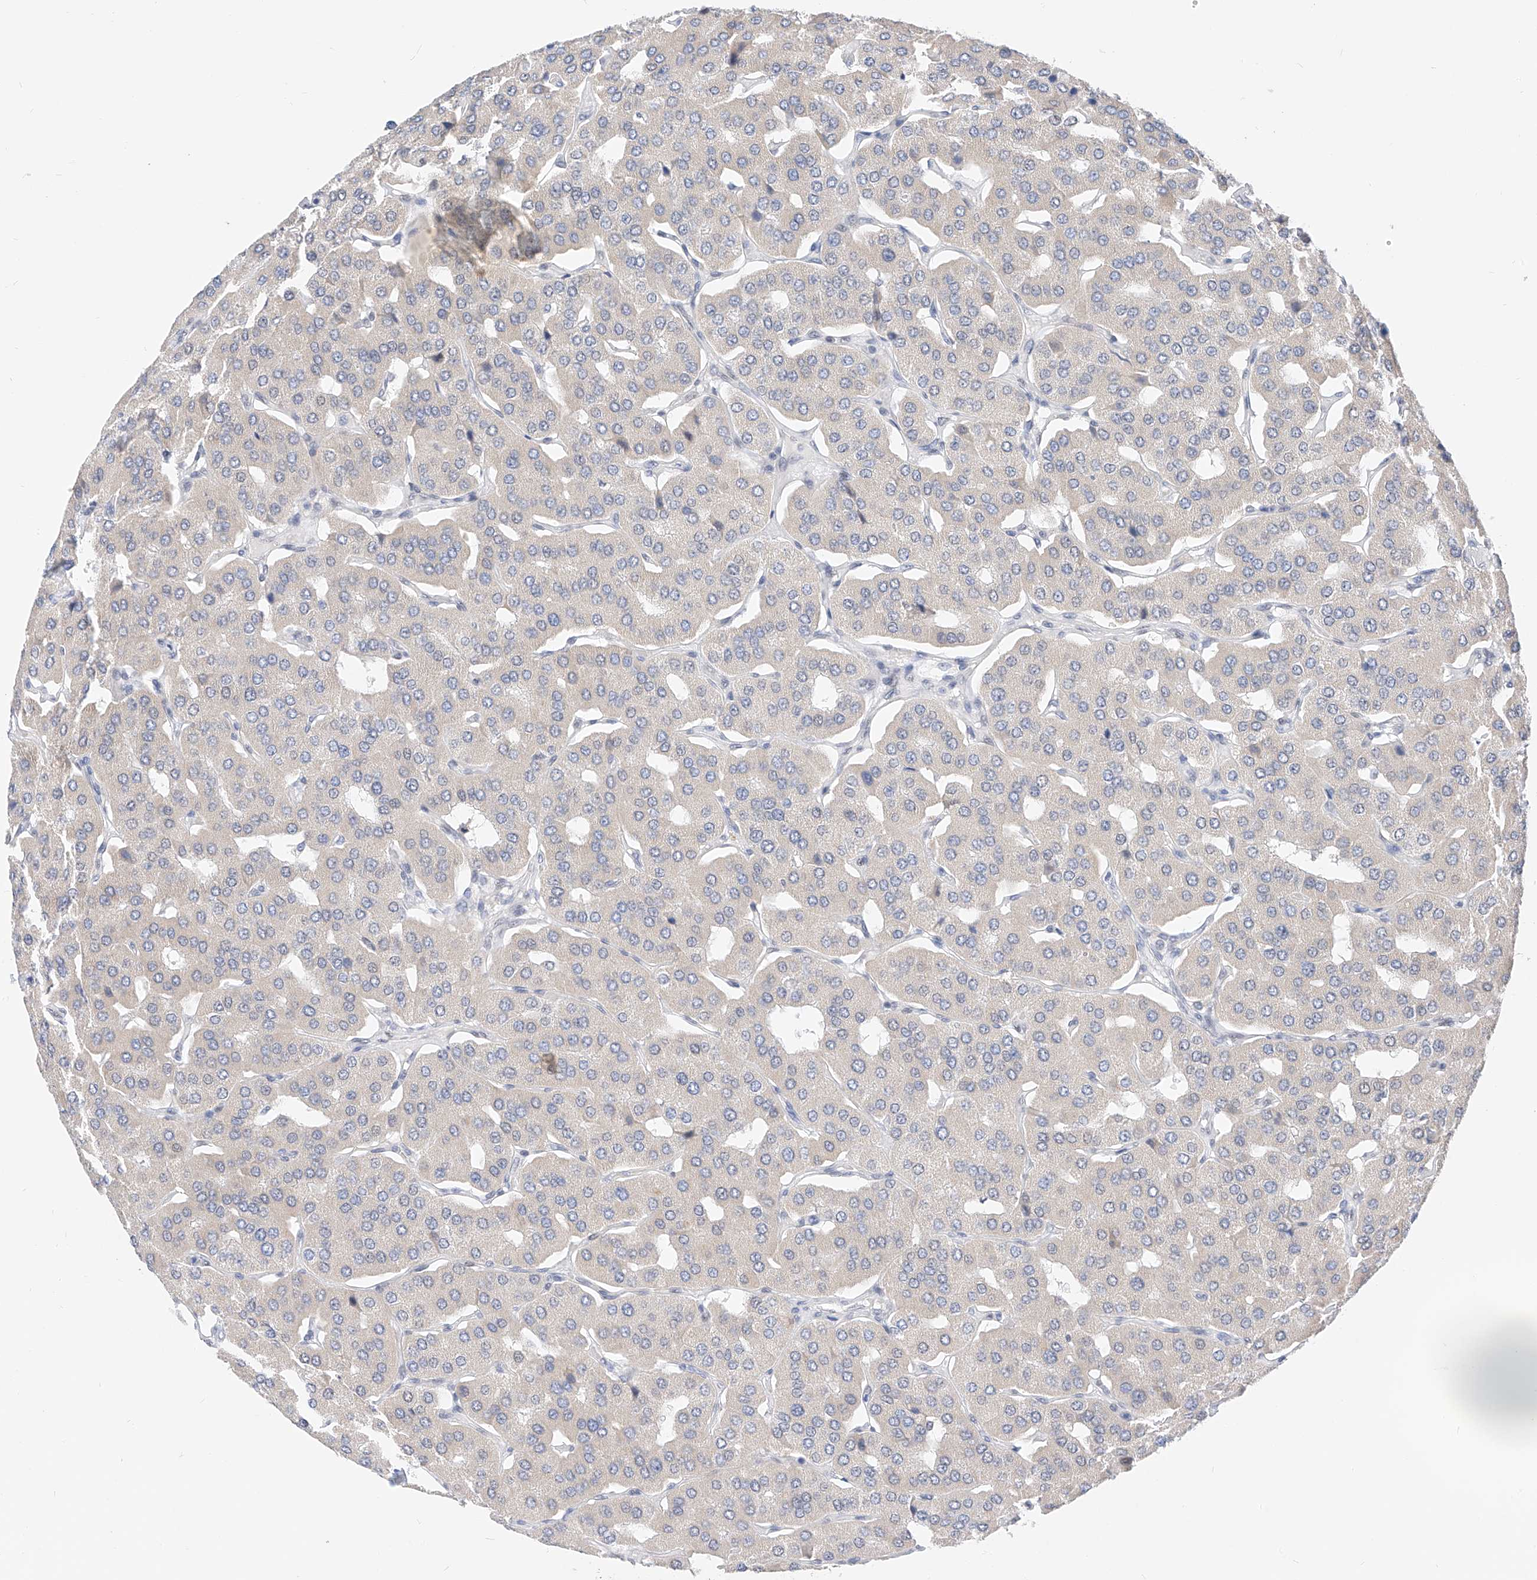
{"staining": {"intensity": "negative", "quantity": "none", "location": "none"}, "tissue": "parathyroid gland", "cell_type": "Glandular cells", "image_type": "normal", "snomed": [{"axis": "morphology", "description": "Normal tissue, NOS"}, {"axis": "morphology", "description": "Adenoma, NOS"}, {"axis": "topography", "description": "Parathyroid gland"}], "caption": "Immunohistochemical staining of benign human parathyroid gland shows no significant expression in glandular cells. The staining is performed using DAB brown chromogen with nuclei counter-stained in using hematoxylin.", "gene": "KCNJ1", "patient": {"sex": "female", "age": 86}}